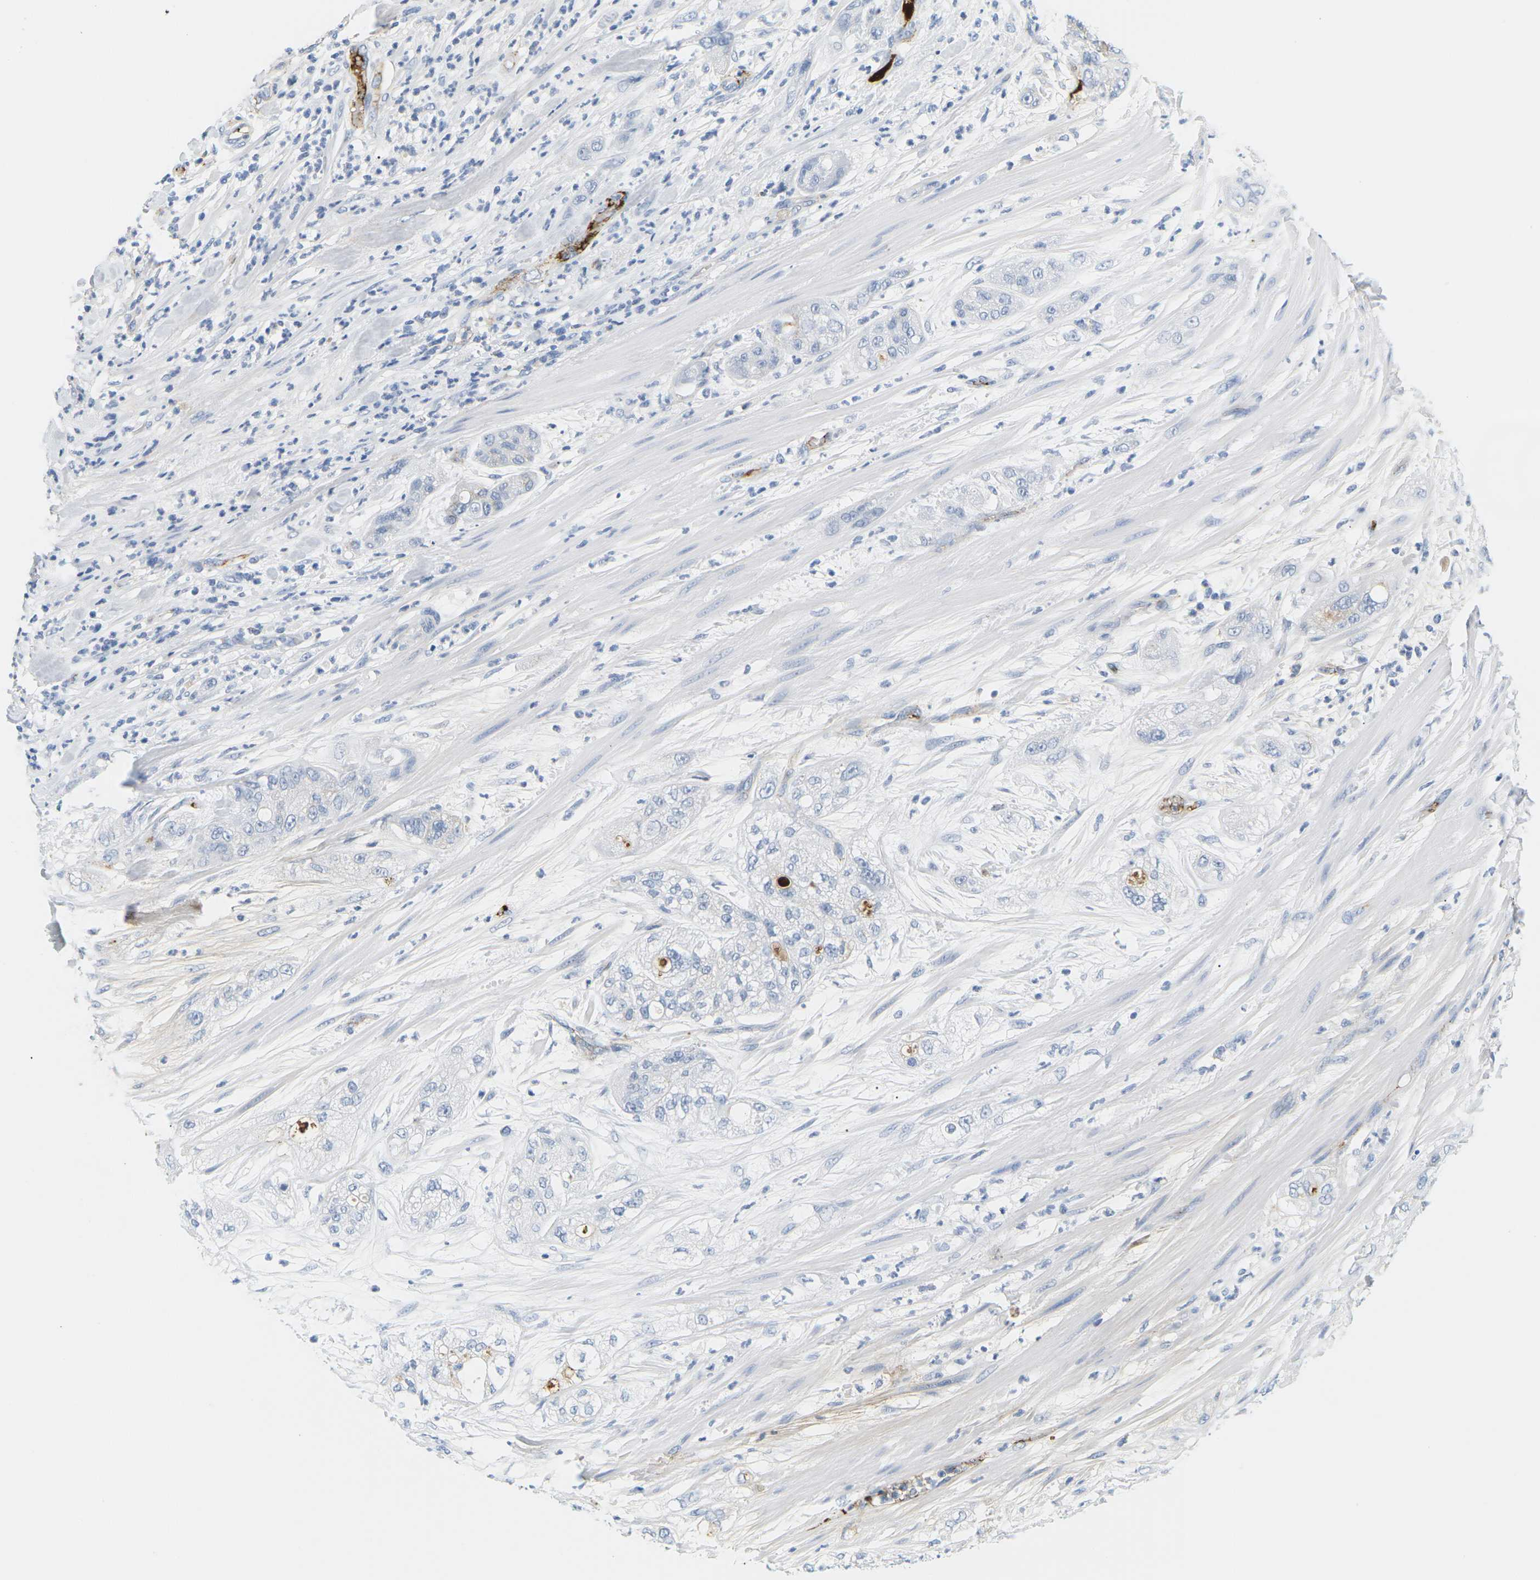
{"staining": {"intensity": "negative", "quantity": "none", "location": "none"}, "tissue": "pancreatic cancer", "cell_type": "Tumor cells", "image_type": "cancer", "snomed": [{"axis": "morphology", "description": "Adenocarcinoma, NOS"}, {"axis": "topography", "description": "Pancreas"}], "caption": "Tumor cells show no significant positivity in pancreatic cancer.", "gene": "APOB", "patient": {"sex": "female", "age": 78}}